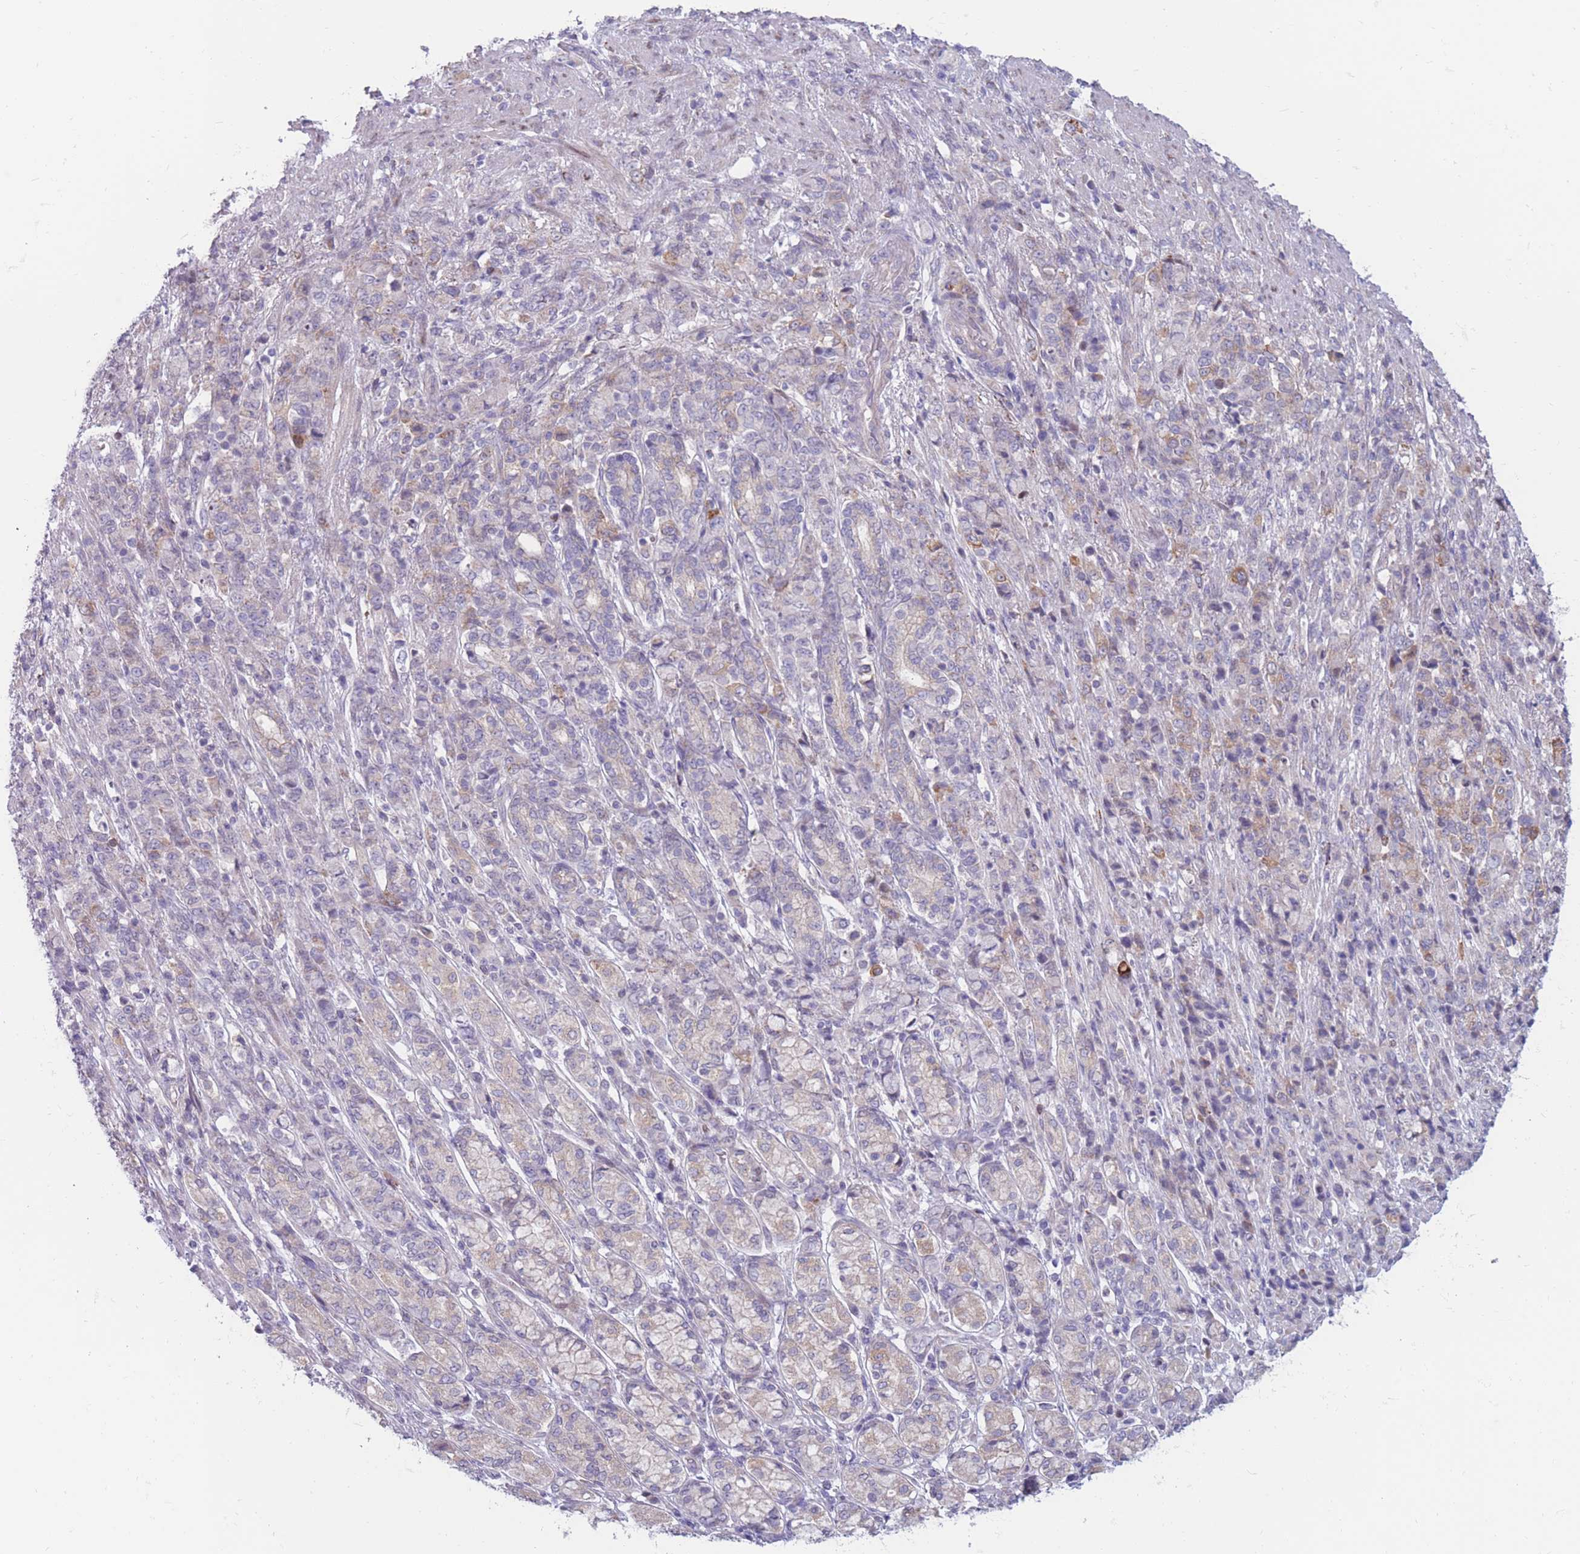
{"staining": {"intensity": "negative", "quantity": "none", "location": "none"}, "tissue": "stomach cancer", "cell_type": "Tumor cells", "image_type": "cancer", "snomed": [{"axis": "morphology", "description": "Adenocarcinoma, NOS"}, {"axis": "topography", "description": "Stomach"}], "caption": "Image shows no significant protein staining in tumor cells of stomach adenocarcinoma.", "gene": "PDE4A", "patient": {"sex": "female", "age": 79}}